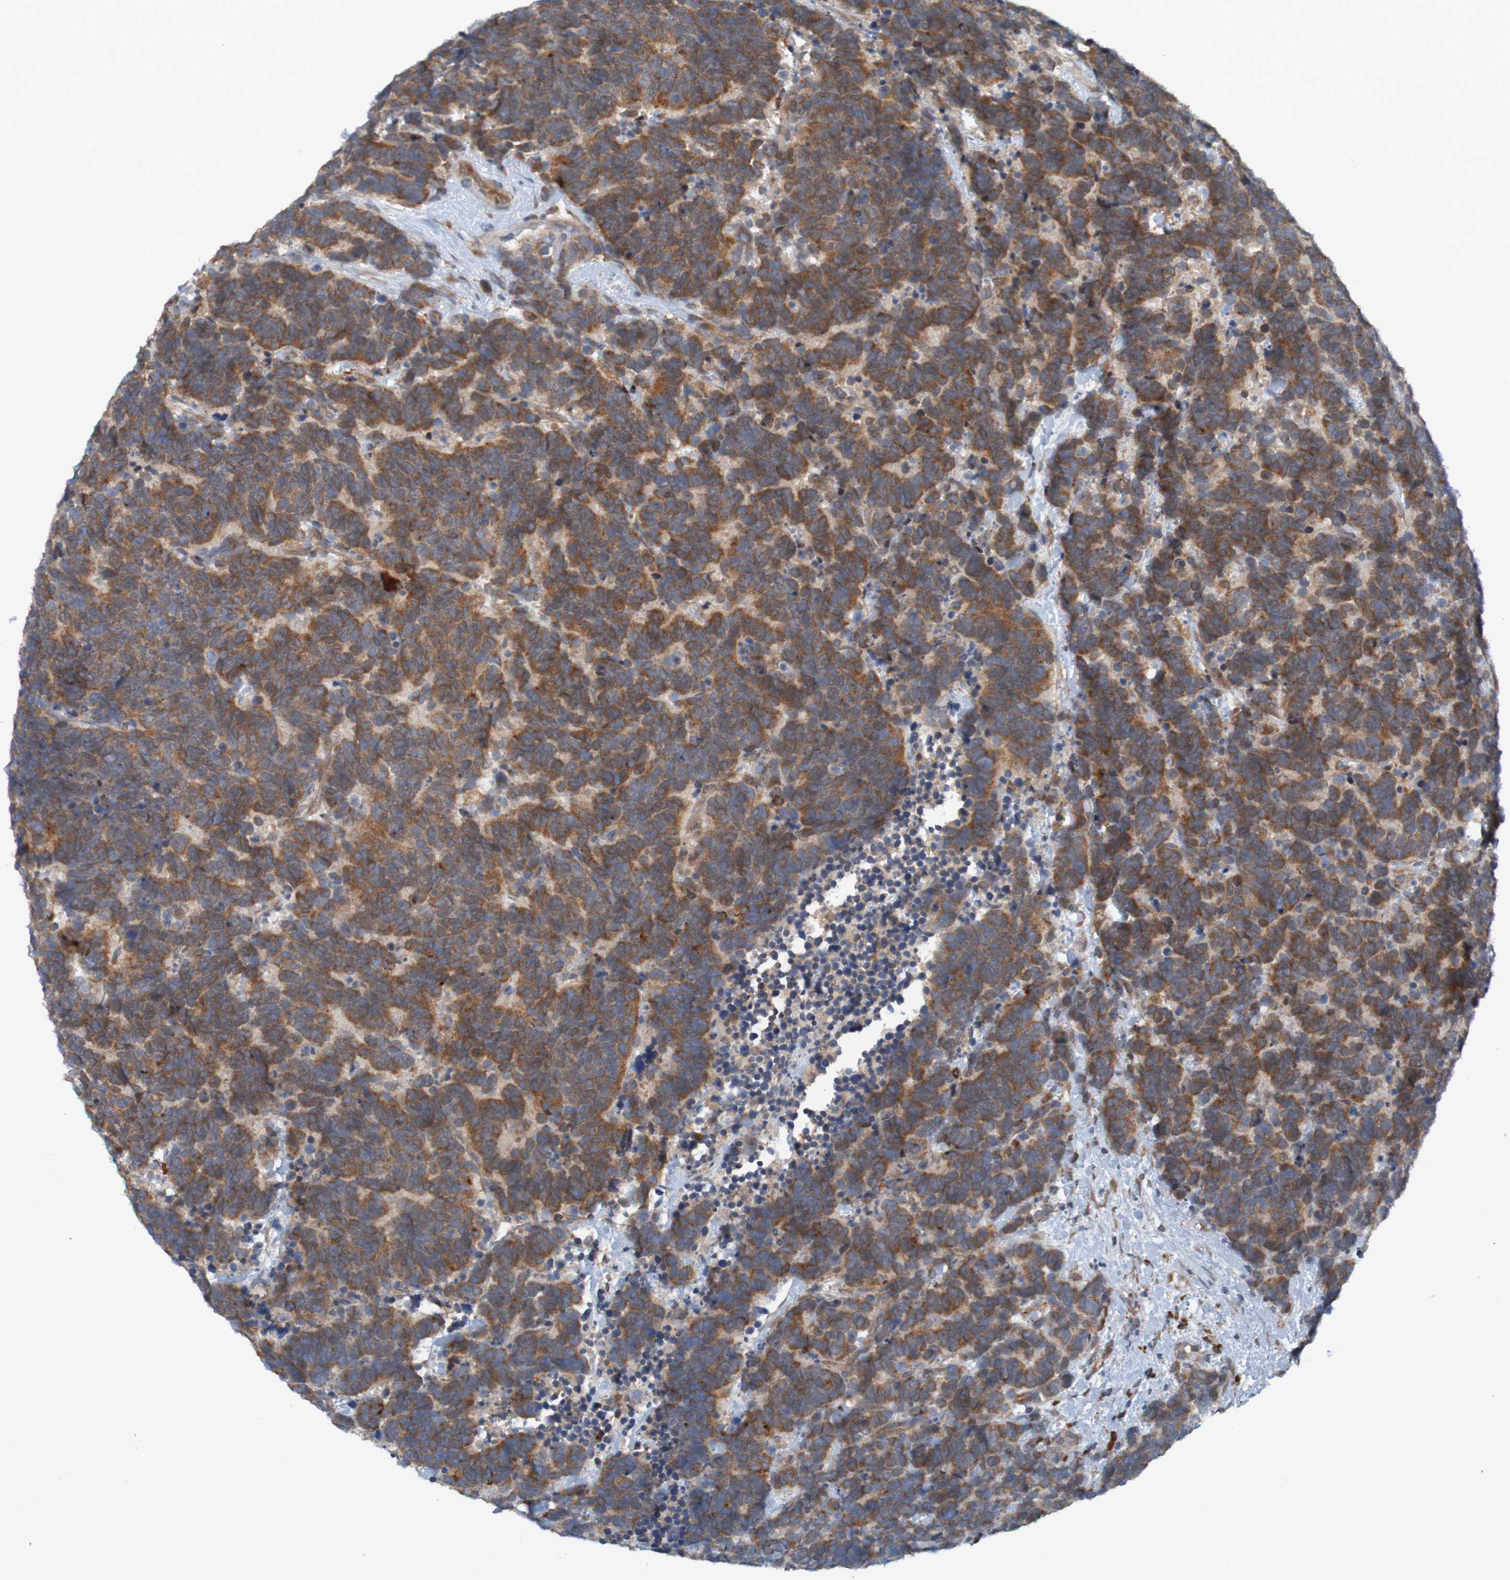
{"staining": {"intensity": "moderate", "quantity": ">75%", "location": "cytoplasmic/membranous"}, "tissue": "carcinoid", "cell_type": "Tumor cells", "image_type": "cancer", "snomed": [{"axis": "morphology", "description": "Carcinoma, NOS"}, {"axis": "morphology", "description": "Carcinoid, malignant, NOS"}, {"axis": "topography", "description": "Urinary bladder"}], "caption": "Immunohistochemistry image of neoplastic tissue: human carcinoma stained using immunohistochemistry (IHC) displays medium levels of moderate protein expression localized specifically in the cytoplasmic/membranous of tumor cells, appearing as a cytoplasmic/membranous brown color.", "gene": "DNAJC4", "patient": {"sex": "male", "age": 57}}